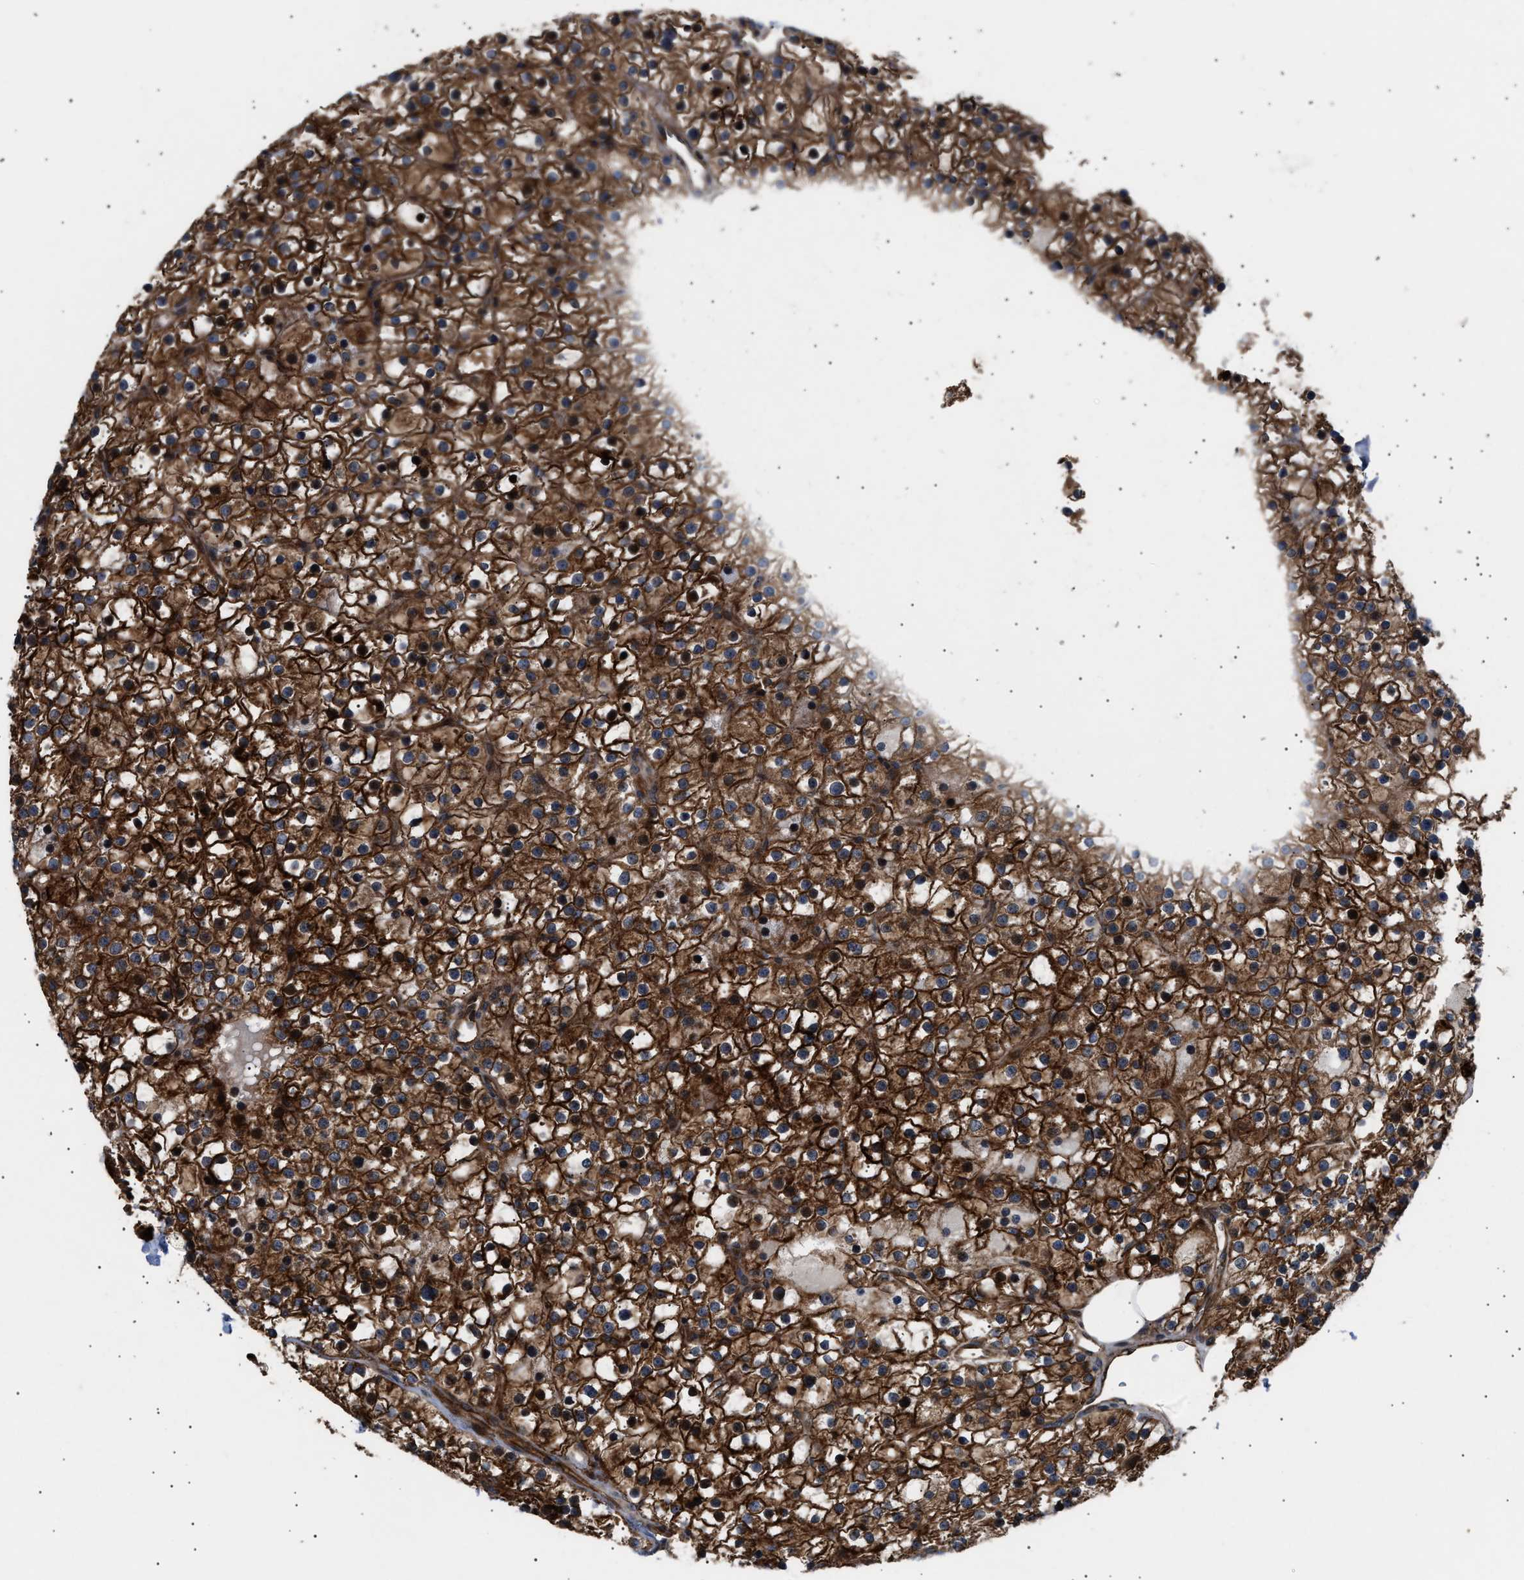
{"staining": {"intensity": "strong", "quantity": ">75%", "location": "cytoplasmic/membranous"}, "tissue": "parathyroid gland", "cell_type": "Glandular cells", "image_type": "normal", "snomed": [{"axis": "morphology", "description": "Normal tissue, NOS"}, {"axis": "morphology", "description": "Adenoma, NOS"}, {"axis": "topography", "description": "Parathyroid gland"}], "caption": "Protein analysis of benign parathyroid gland exhibits strong cytoplasmic/membranous positivity in about >75% of glandular cells.", "gene": "STAU1", "patient": {"sex": "female", "age": 70}}